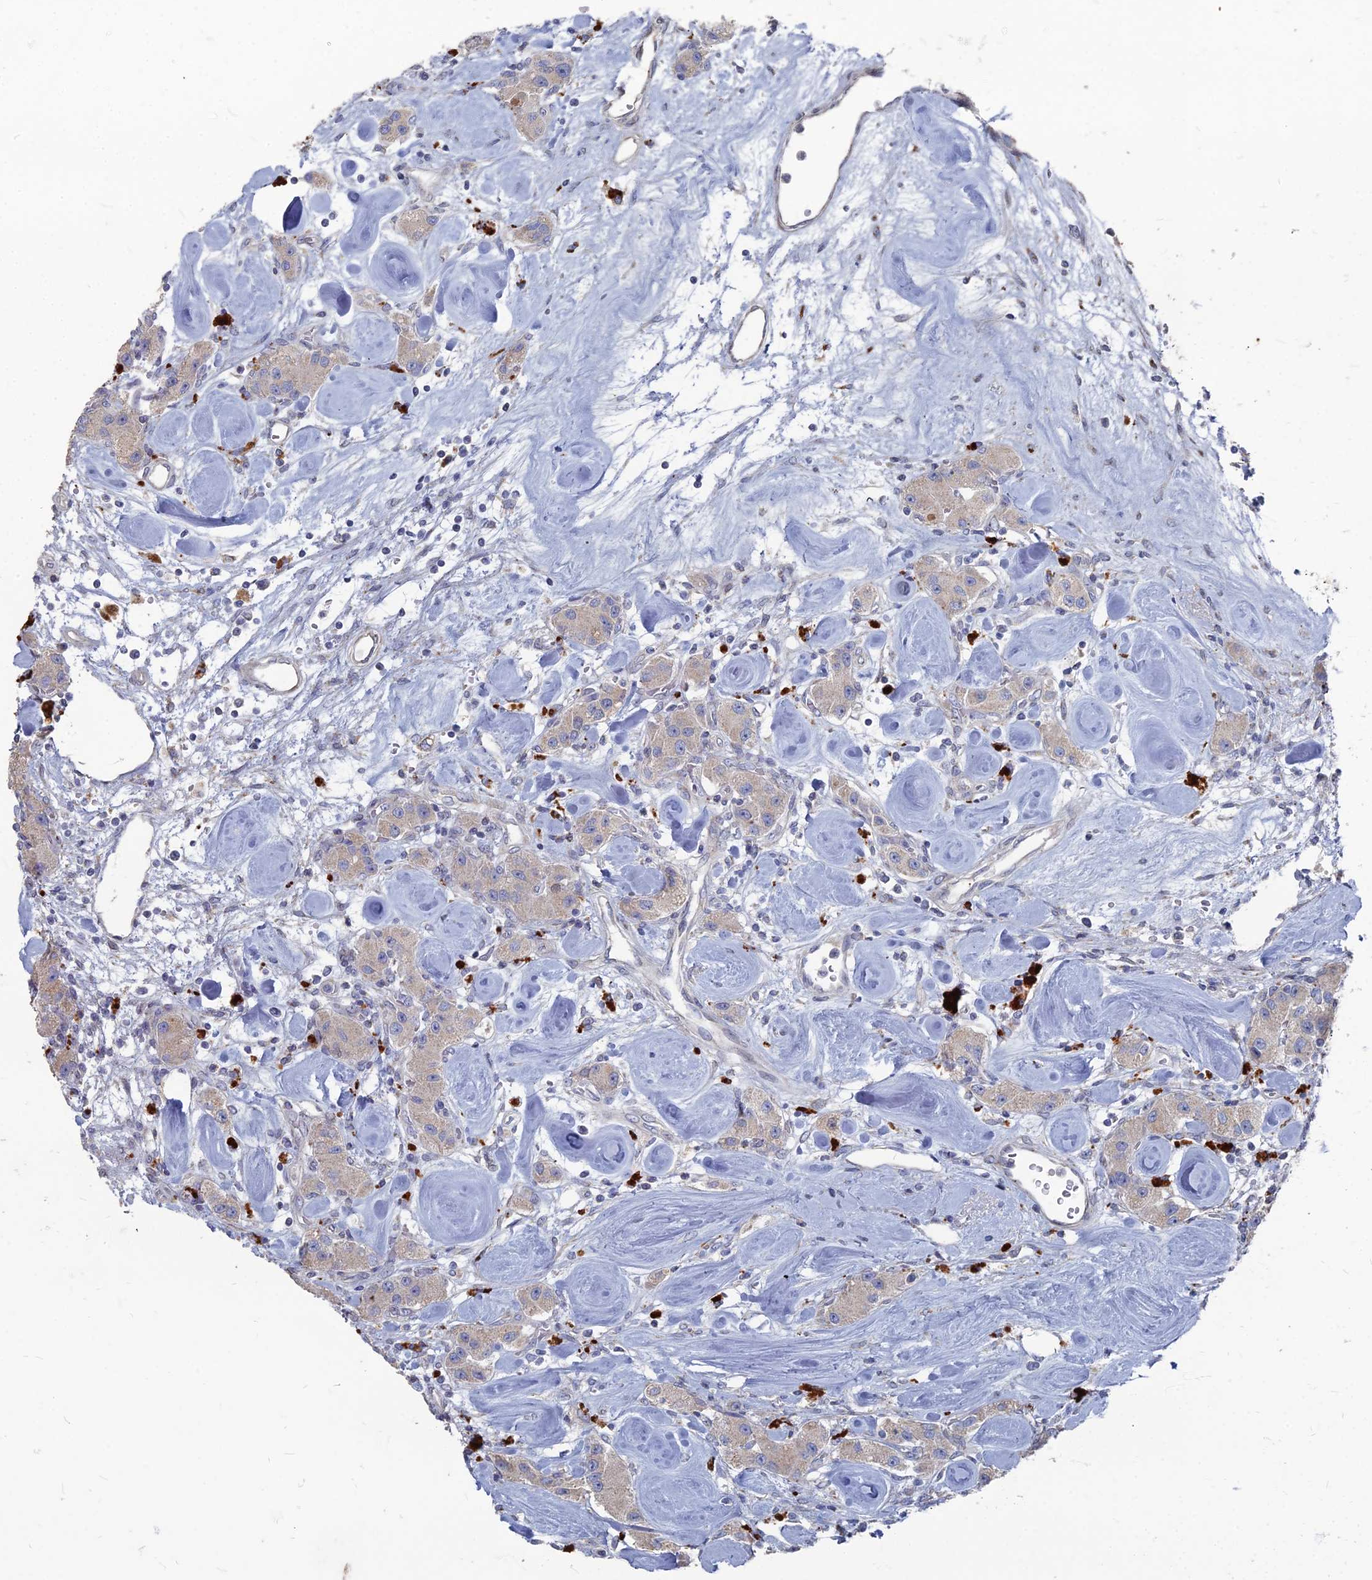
{"staining": {"intensity": "weak", "quantity": "<25%", "location": "cytoplasmic/membranous"}, "tissue": "carcinoid", "cell_type": "Tumor cells", "image_type": "cancer", "snomed": [{"axis": "morphology", "description": "Carcinoid, malignant, NOS"}, {"axis": "topography", "description": "Pancreas"}], "caption": "Tumor cells are negative for brown protein staining in malignant carcinoid. (Brightfield microscopy of DAB (3,3'-diaminobenzidine) immunohistochemistry at high magnification).", "gene": "TMEM128", "patient": {"sex": "male", "age": 41}}